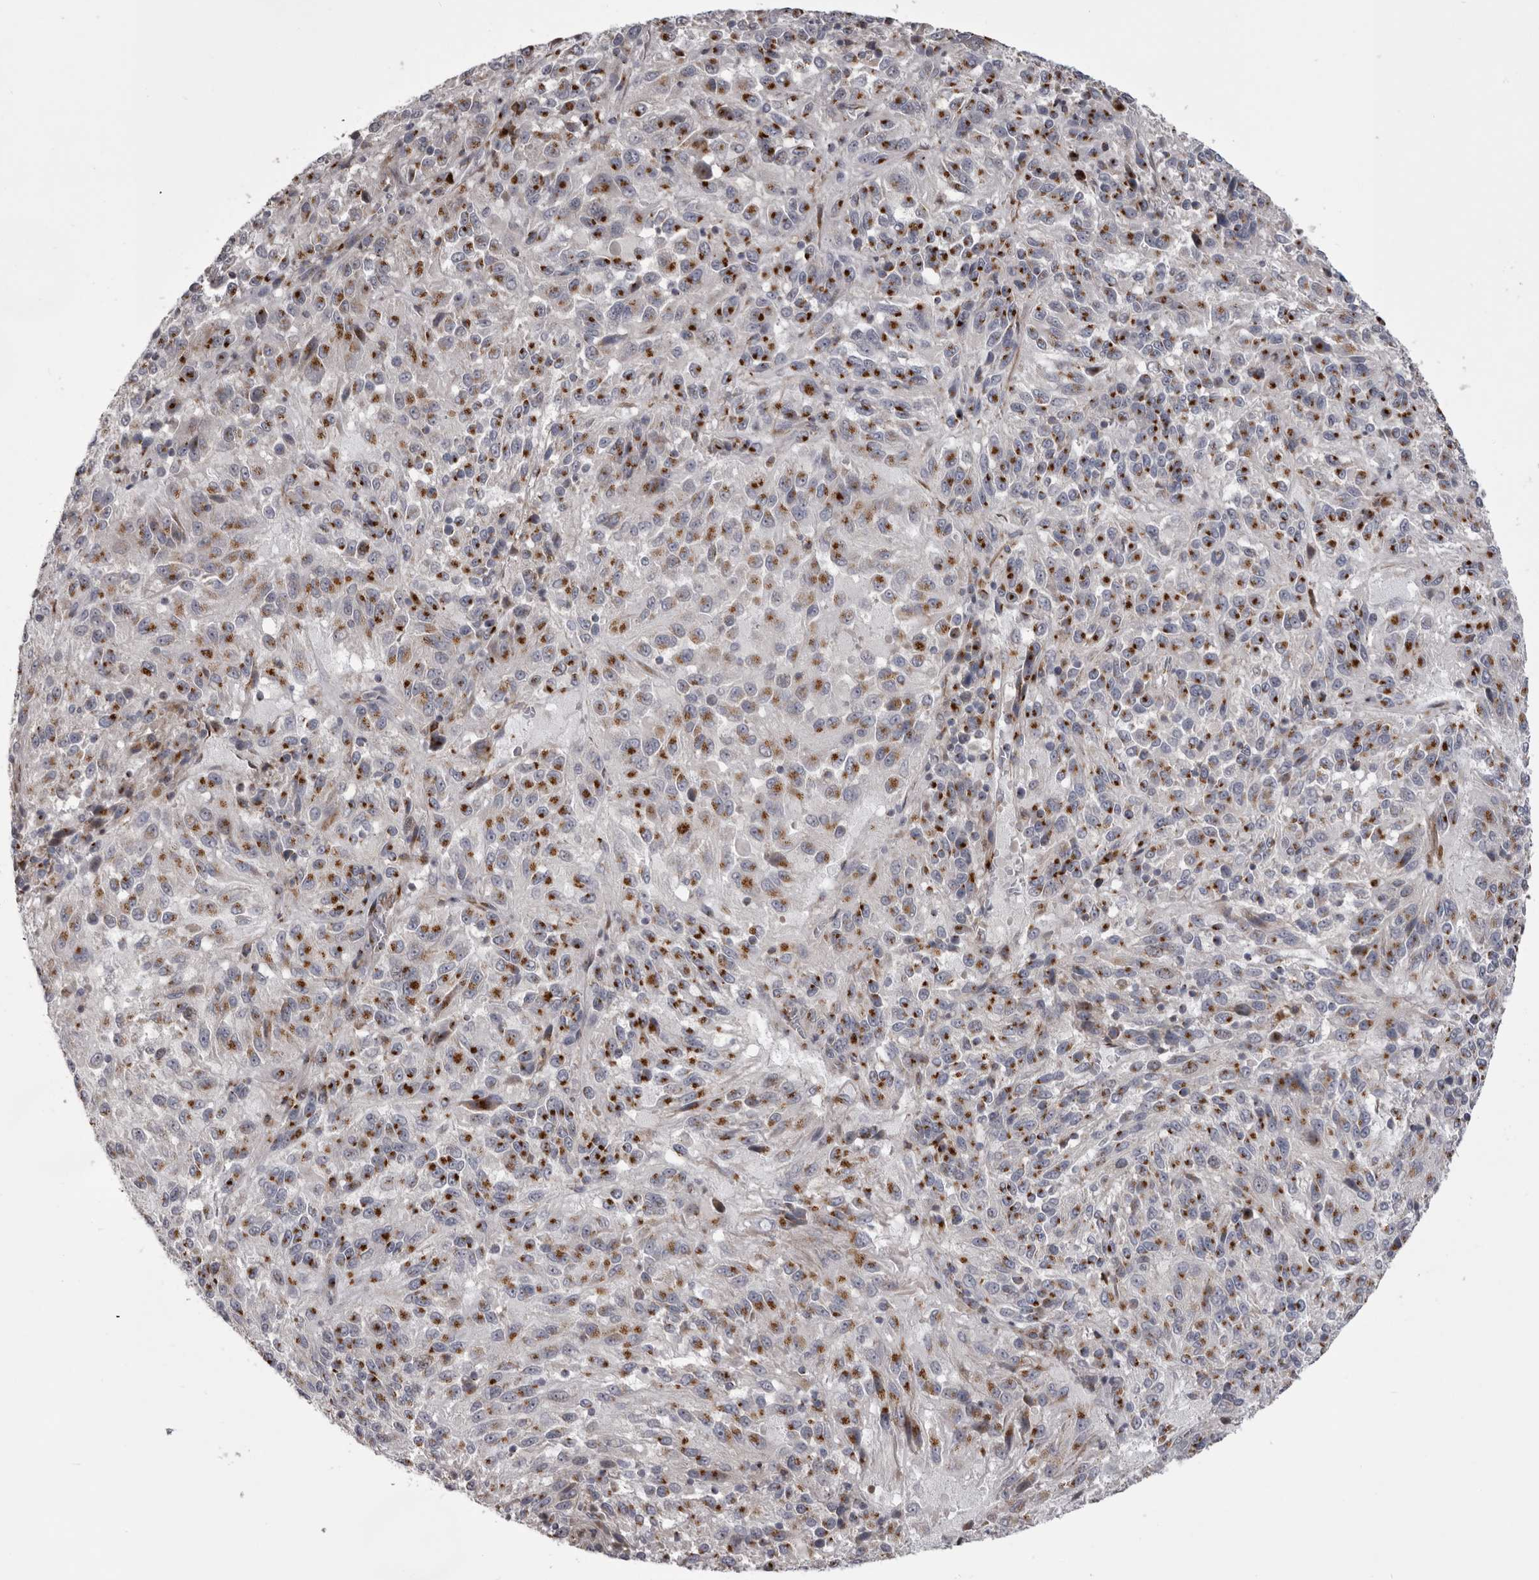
{"staining": {"intensity": "strong", "quantity": ">75%", "location": "cytoplasmic/membranous"}, "tissue": "melanoma", "cell_type": "Tumor cells", "image_type": "cancer", "snomed": [{"axis": "morphology", "description": "Malignant melanoma, Metastatic site"}, {"axis": "topography", "description": "Lung"}], "caption": "A brown stain labels strong cytoplasmic/membranous positivity of a protein in melanoma tumor cells.", "gene": "WDR47", "patient": {"sex": "male", "age": 64}}